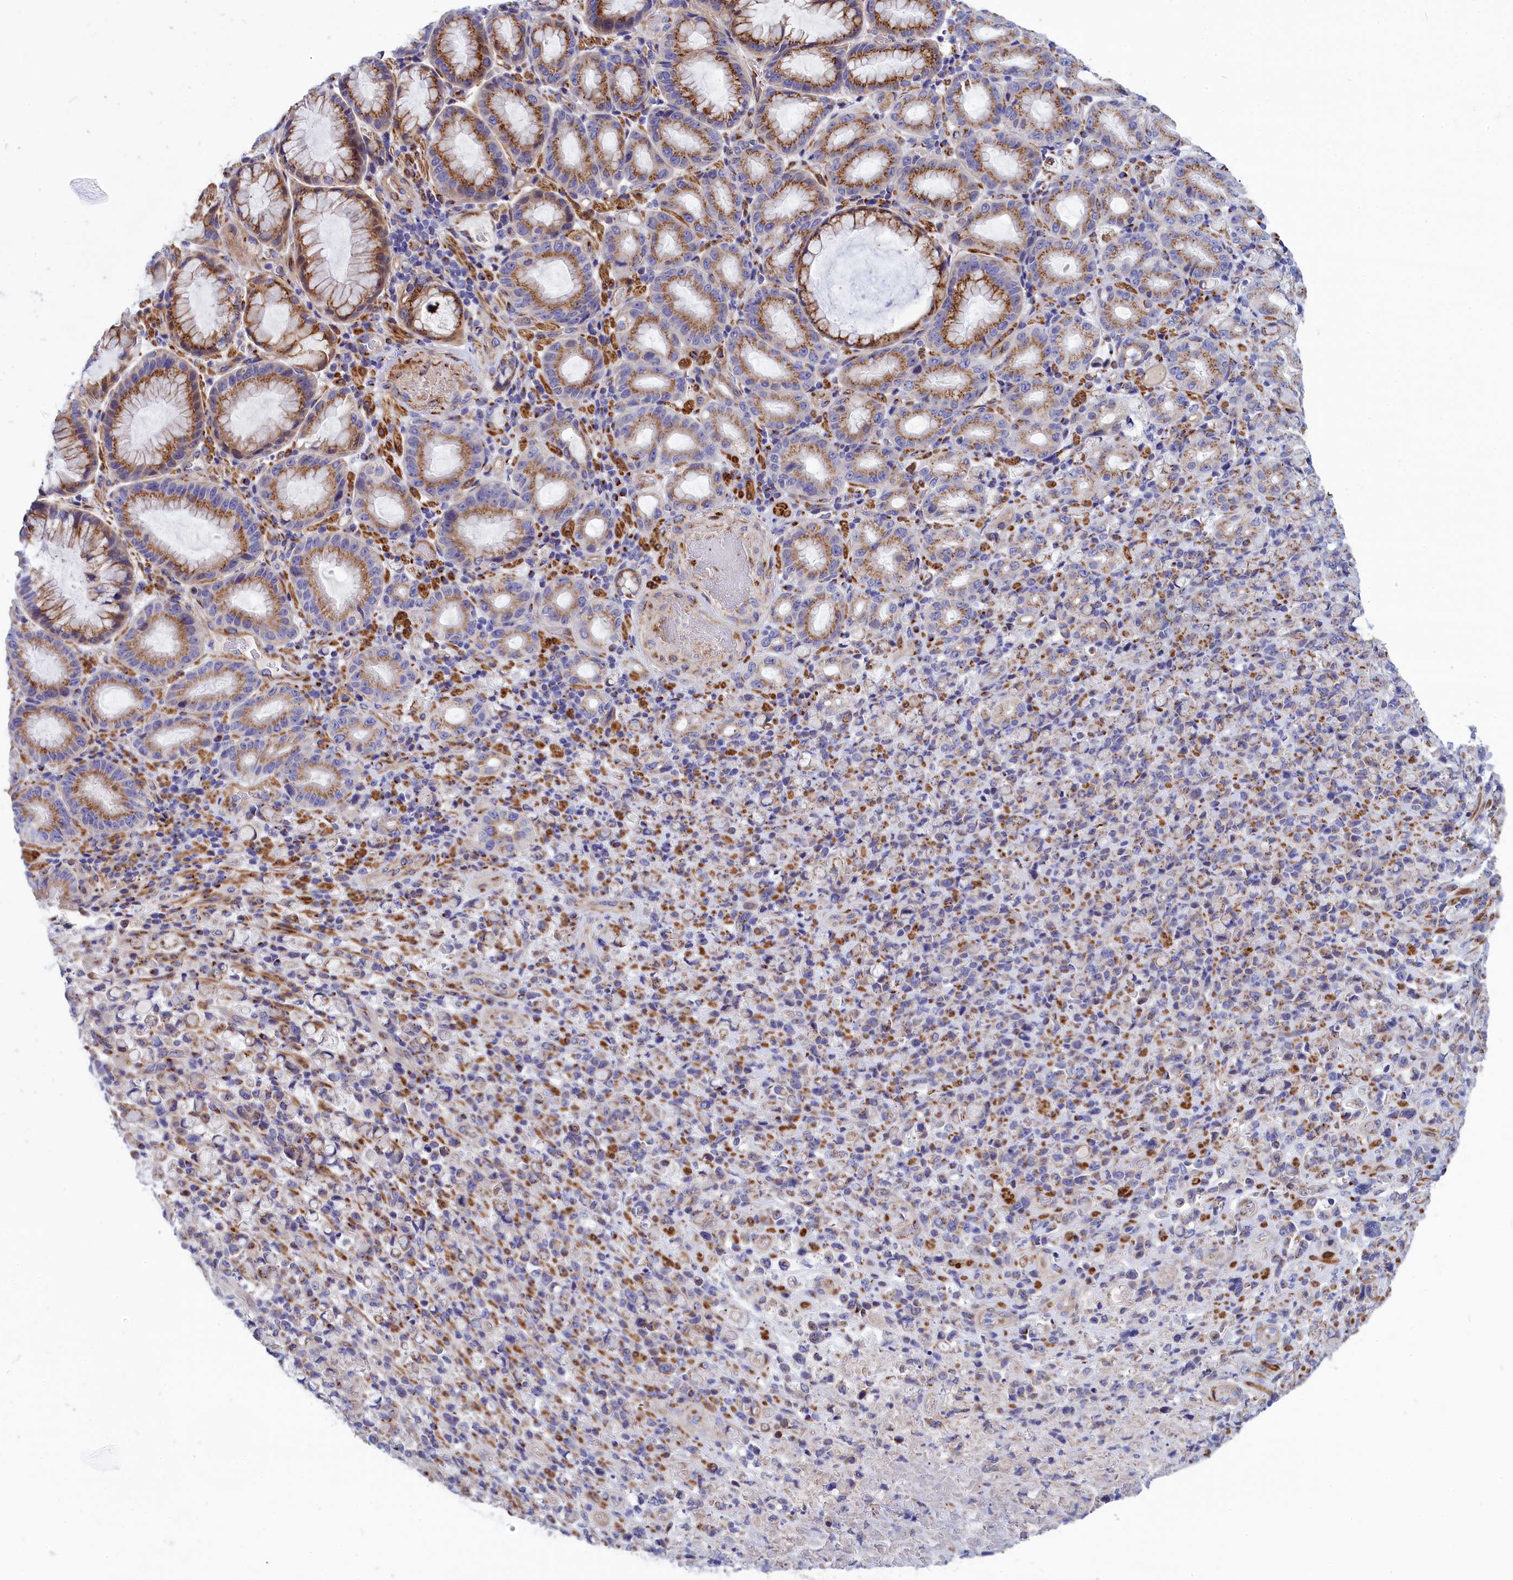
{"staining": {"intensity": "moderate", "quantity": "25%-75%", "location": "cytoplasmic/membranous"}, "tissue": "stomach cancer", "cell_type": "Tumor cells", "image_type": "cancer", "snomed": [{"axis": "morphology", "description": "Normal tissue, NOS"}, {"axis": "morphology", "description": "Adenocarcinoma, NOS"}, {"axis": "topography", "description": "Stomach"}], "caption": "Immunohistochemistry (IHC) photomicrograph of neoplastic tissue: human stomach adenocarcinoma stained using IHC exhibits medium levels of moderate protein expression localized specifically in the cytoplasmic/membranous of tumor cells, appearing as a cytoplasmic/membranous brown color.", "gene": "TUBGCP4", "patient": {"sex": "female", "age": 79}}